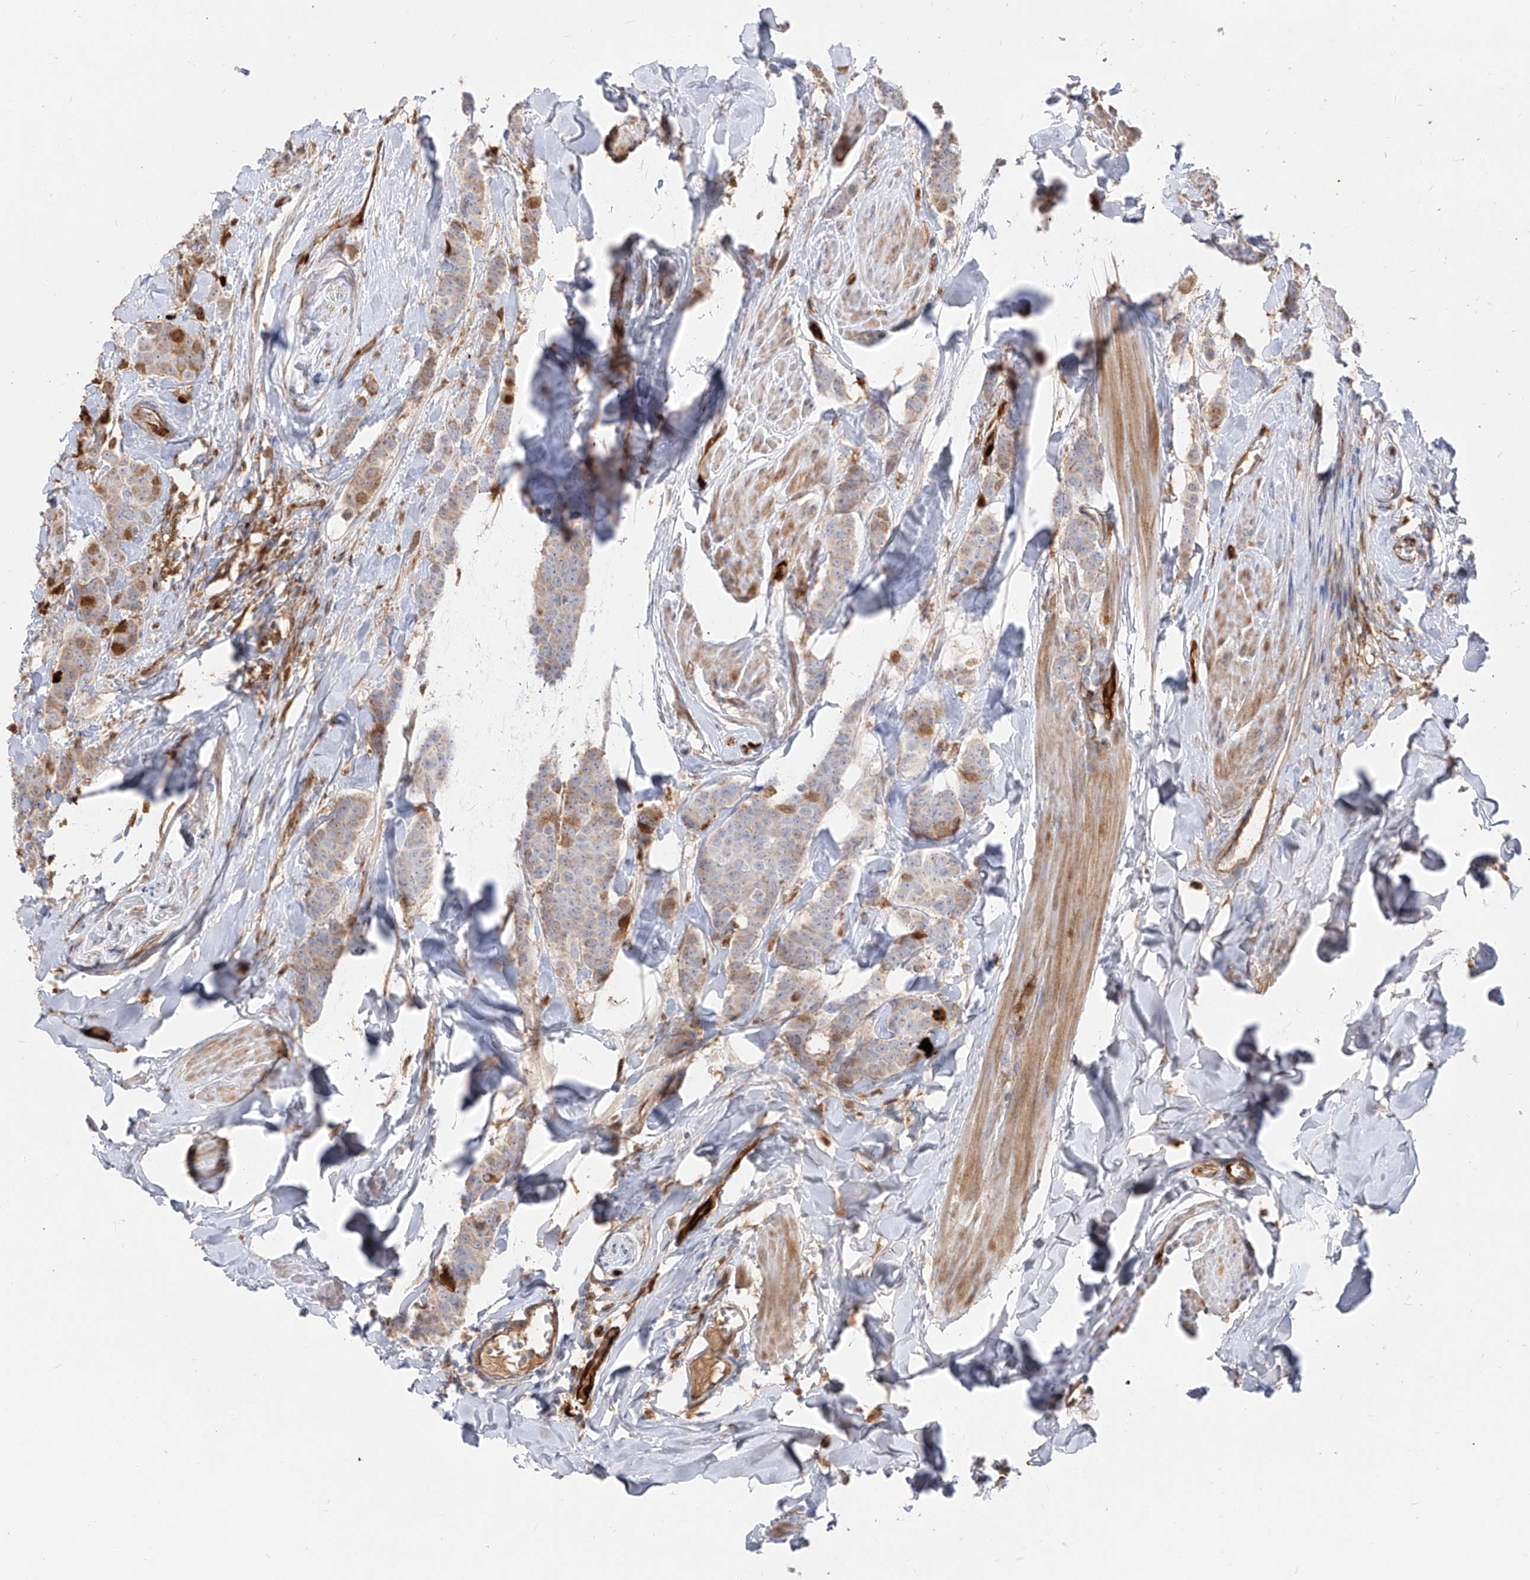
{"staining": {"intensity": "moderate", "quantity": "<25%", "location": "cytoplasmic/membranous"}, "tissue": "breast cancer", "cell_type": "Tumor cells", "image_type": "cancer", "snomed": [{"axis": "morphology", "description": "Duct carcinoma"}, {"axis": "topography", "description": "Breast"}], "caption": "A brown stain shows moderate cytoplasmic/membranous expression of a protein in intraductal carcinoma (breast) tumor cells.", "gene": "KYNU", "patient": {"sex": "female", "age": 40}}